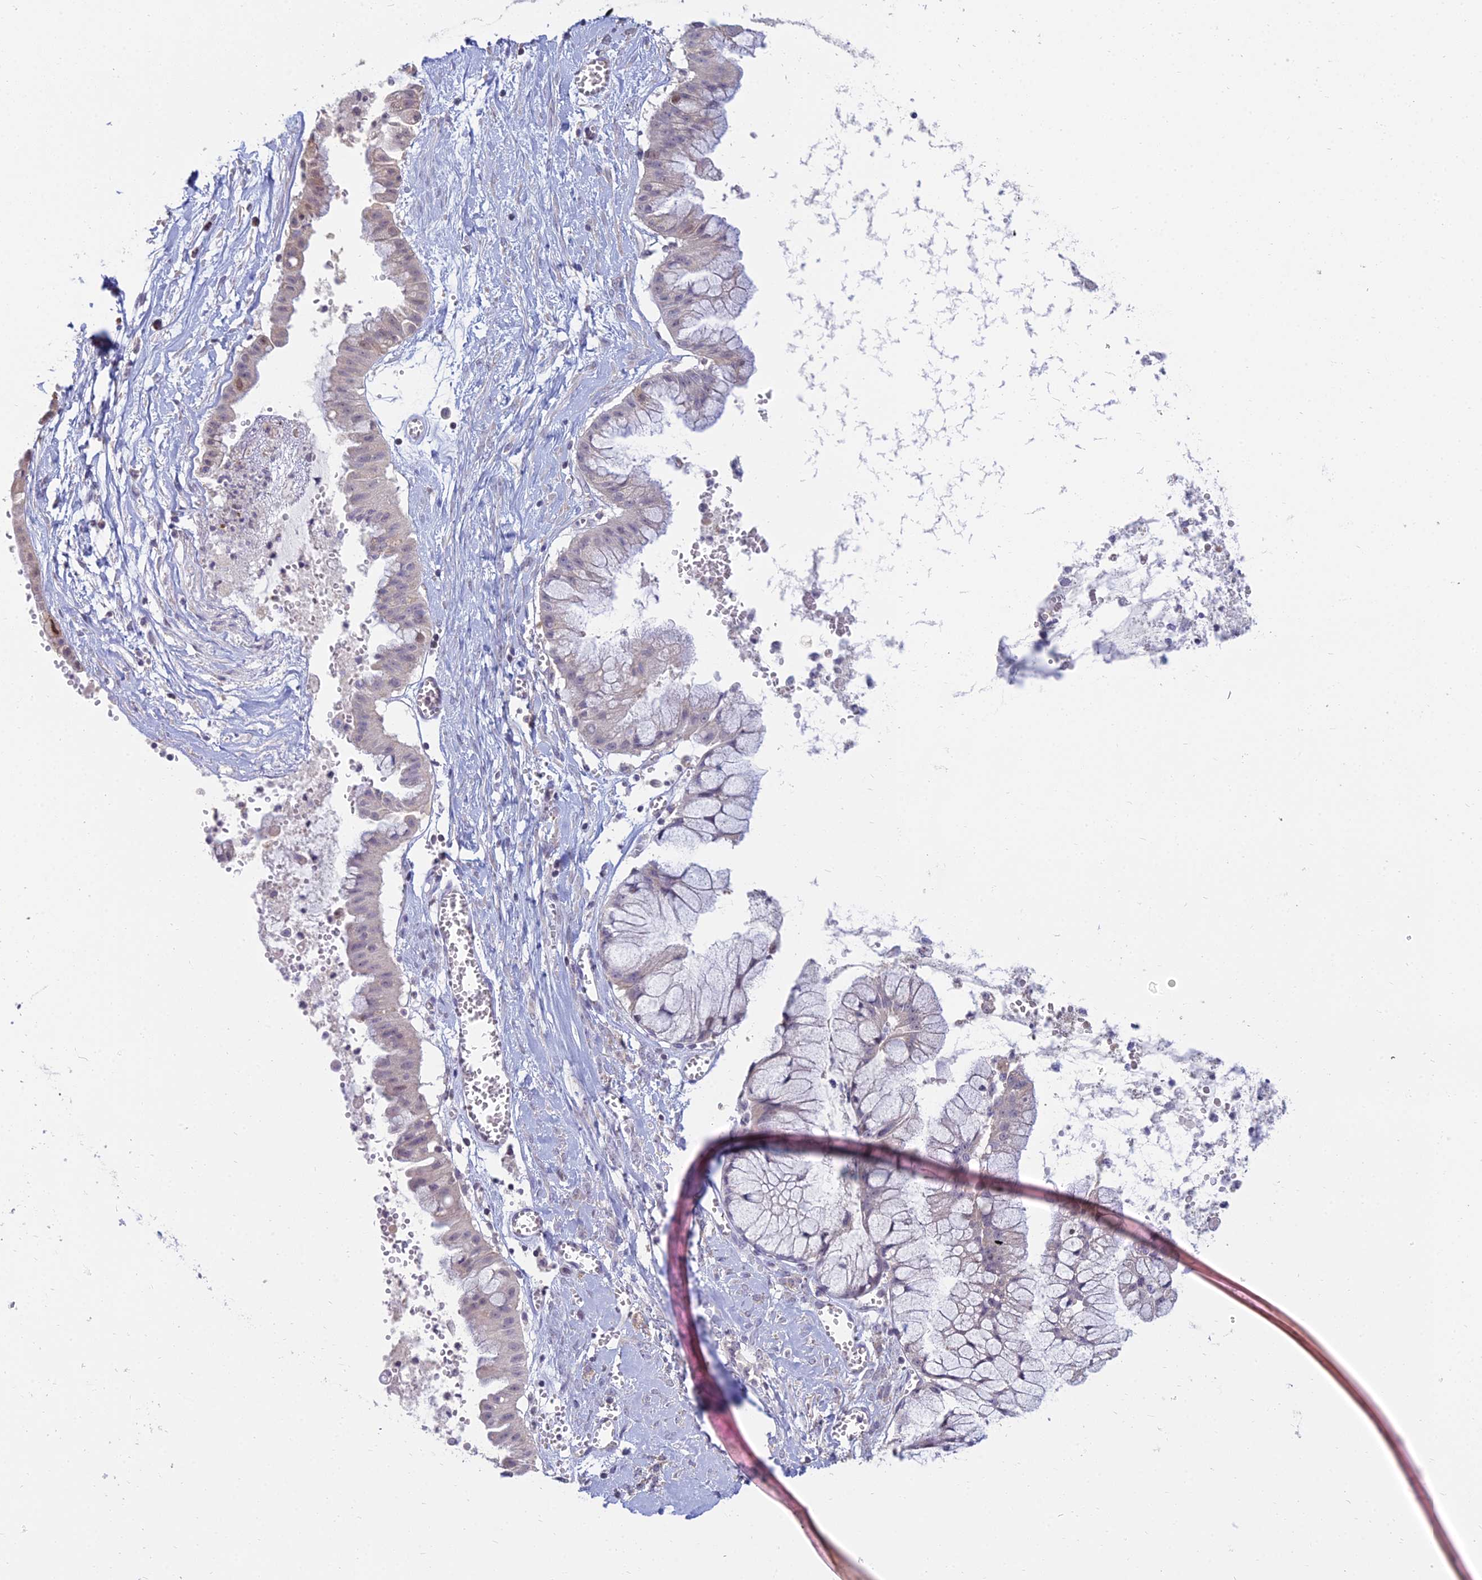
{"staining": {"intensity": "weak", "quantity": "<25%", "location": "cytoplasmic/membranous"}, "tissue": "ovarian cancer", "cell_type": "Tumor cells", "image_type": "cancer", "snomed": [{"axis": "morphology", "description": "Cystadenocarcinoma, mucinous, NOS"}, {"axis": "topography", "description": "Ovary"}], "caption": "An image of human ovarian mucinous cystadenocarcinoma is negative for staining in tumor cells.", "gene": "CFAP206", "patient": {"sex": "female", "age": 70}}